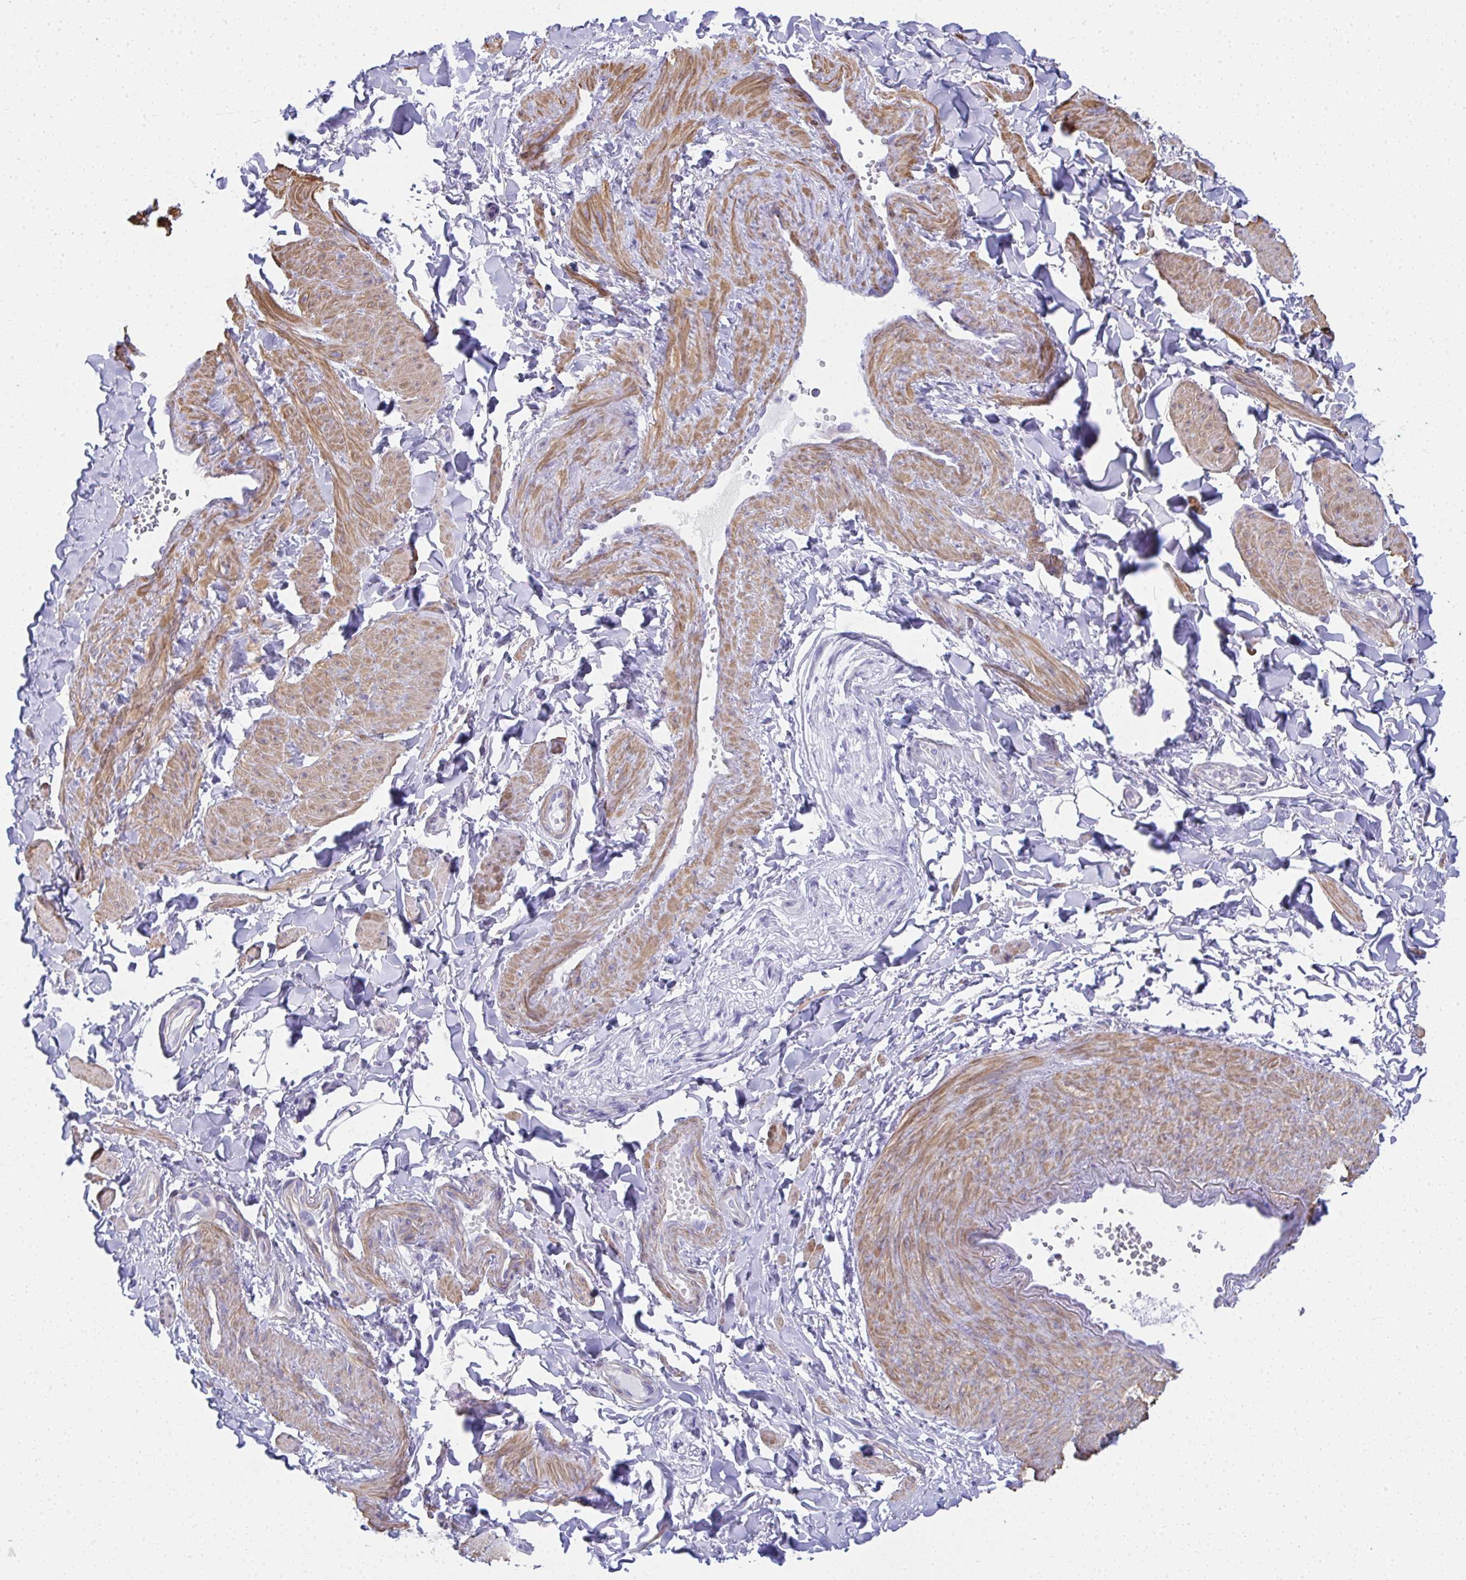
{"staining": {"intensity": "negative", "quantity": "none", "location": "none"}, "tissue": "adipose tissue", "cell_type": "Adipocytes", "image_type": "normal", "snomed": [{"axis": "morphology", "description": "Normal tissue, NOS"}, {"axis": "topography", "description": "Epididymis"}, {"axis": "topography", "description": "Peripheral nerve tissue"}], "caption": "IHC of normal human adipose tissue displays no staining in adipocytes. The staining was performed using DAB to visualize the protein expression in brown, while the nuclei were stained in blue with hematoxylin (Magnification: 20x).", "gene": "PUS7L", "patient": {"sex": "male", "age": 32}}